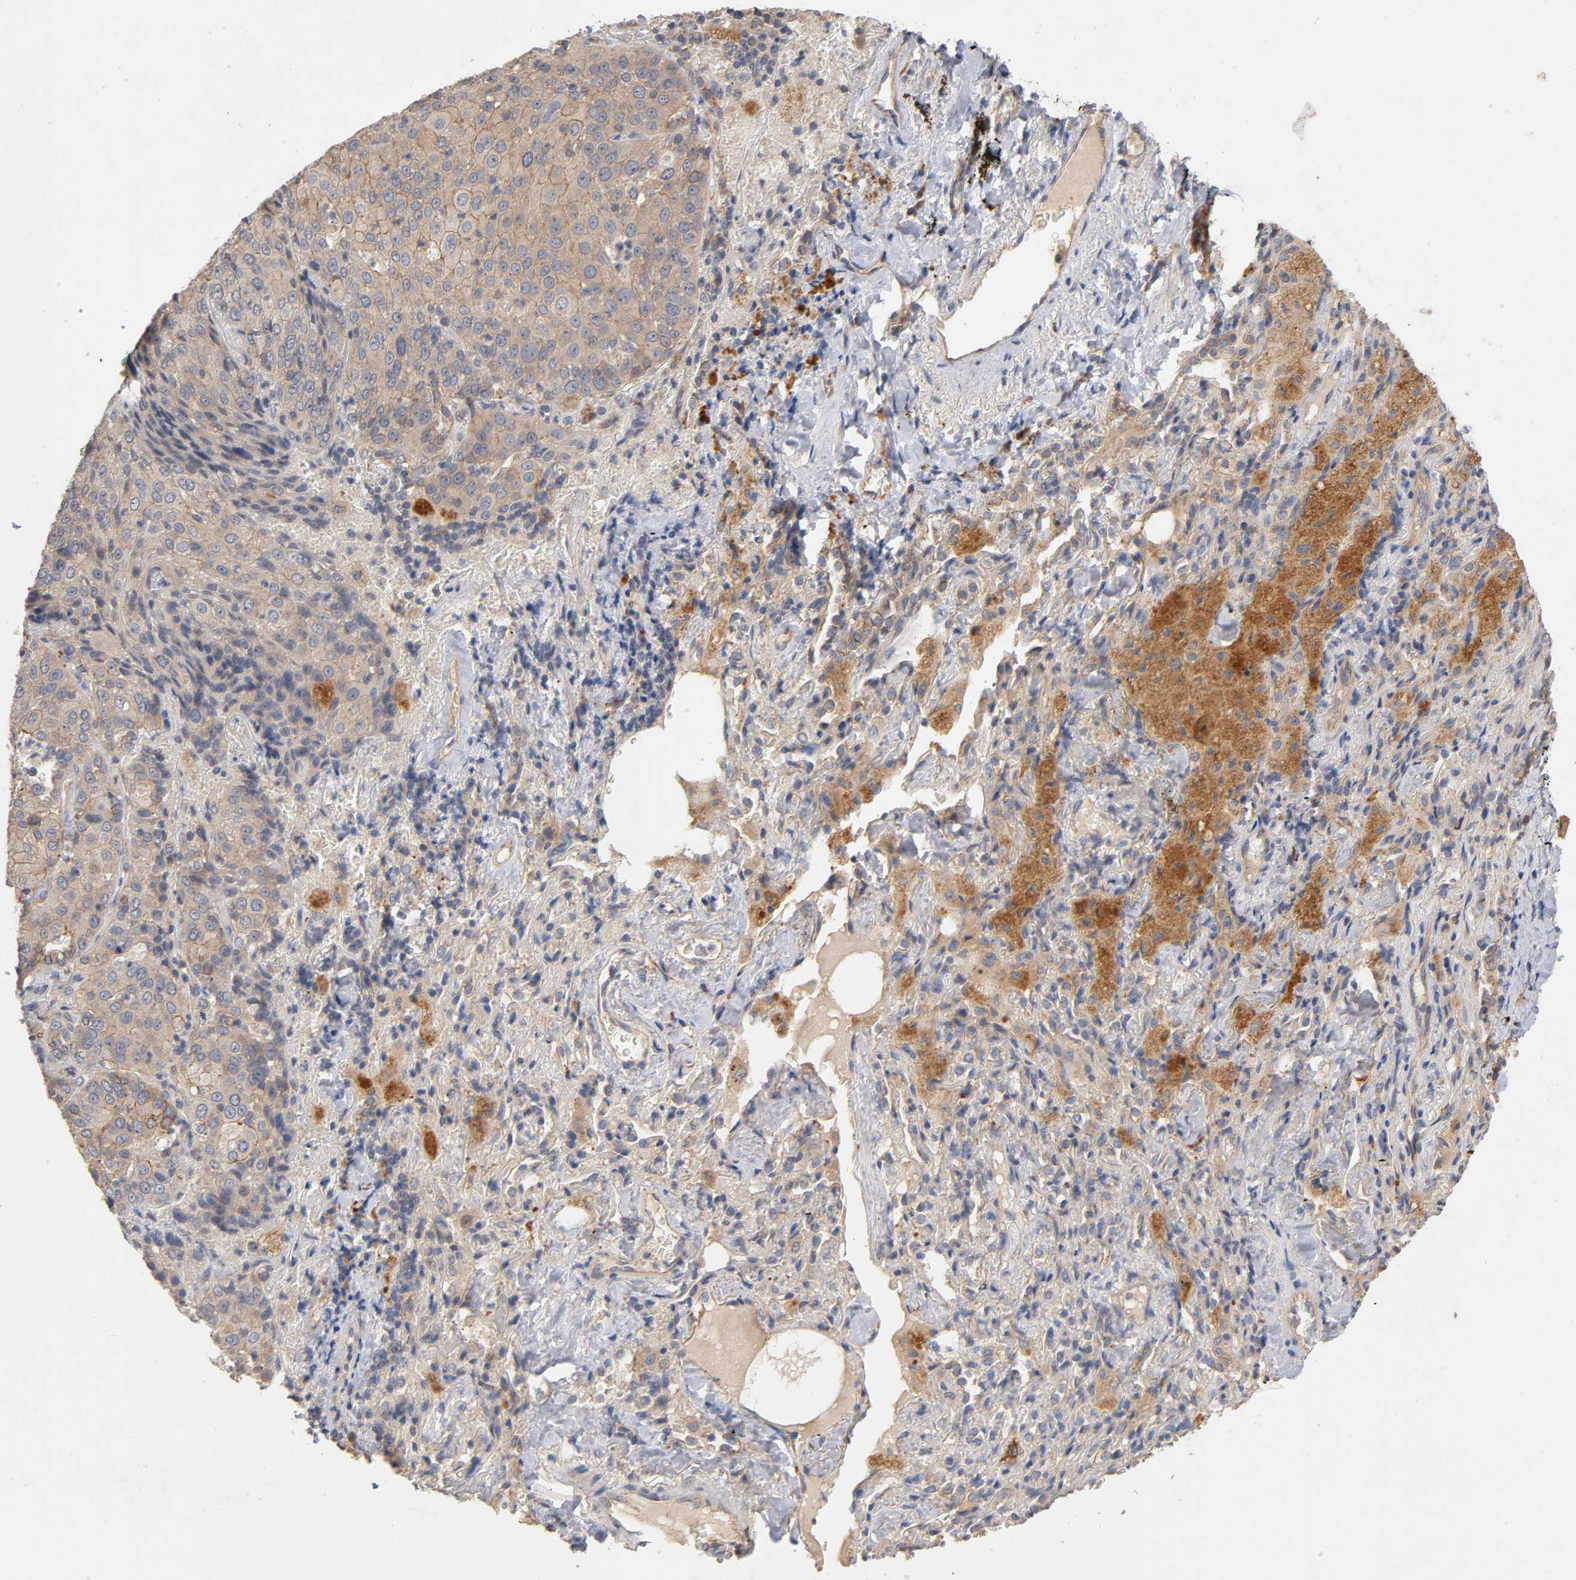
{"staining": {"intensity": "moderate", "quantity": ">75%", "location": "cytoplasmic/membranous"}, "tissue": "lung cancer", "cell_type": "Tumor cells", "image_type": "cancer", "snomed": [{"axis": "morphology", "description": "Squamous cell carcinoma, NOS"}, {"axis": "topography", "description": "Lung"}], "caption": "IHC of lung squamous cell carcinoma displays medium levels of moderate cytoplasmic/membranous positivity in about >75% of tumor cells.", "gene": "PDZD11", "patient": {"sex": "male", "age": 54}}